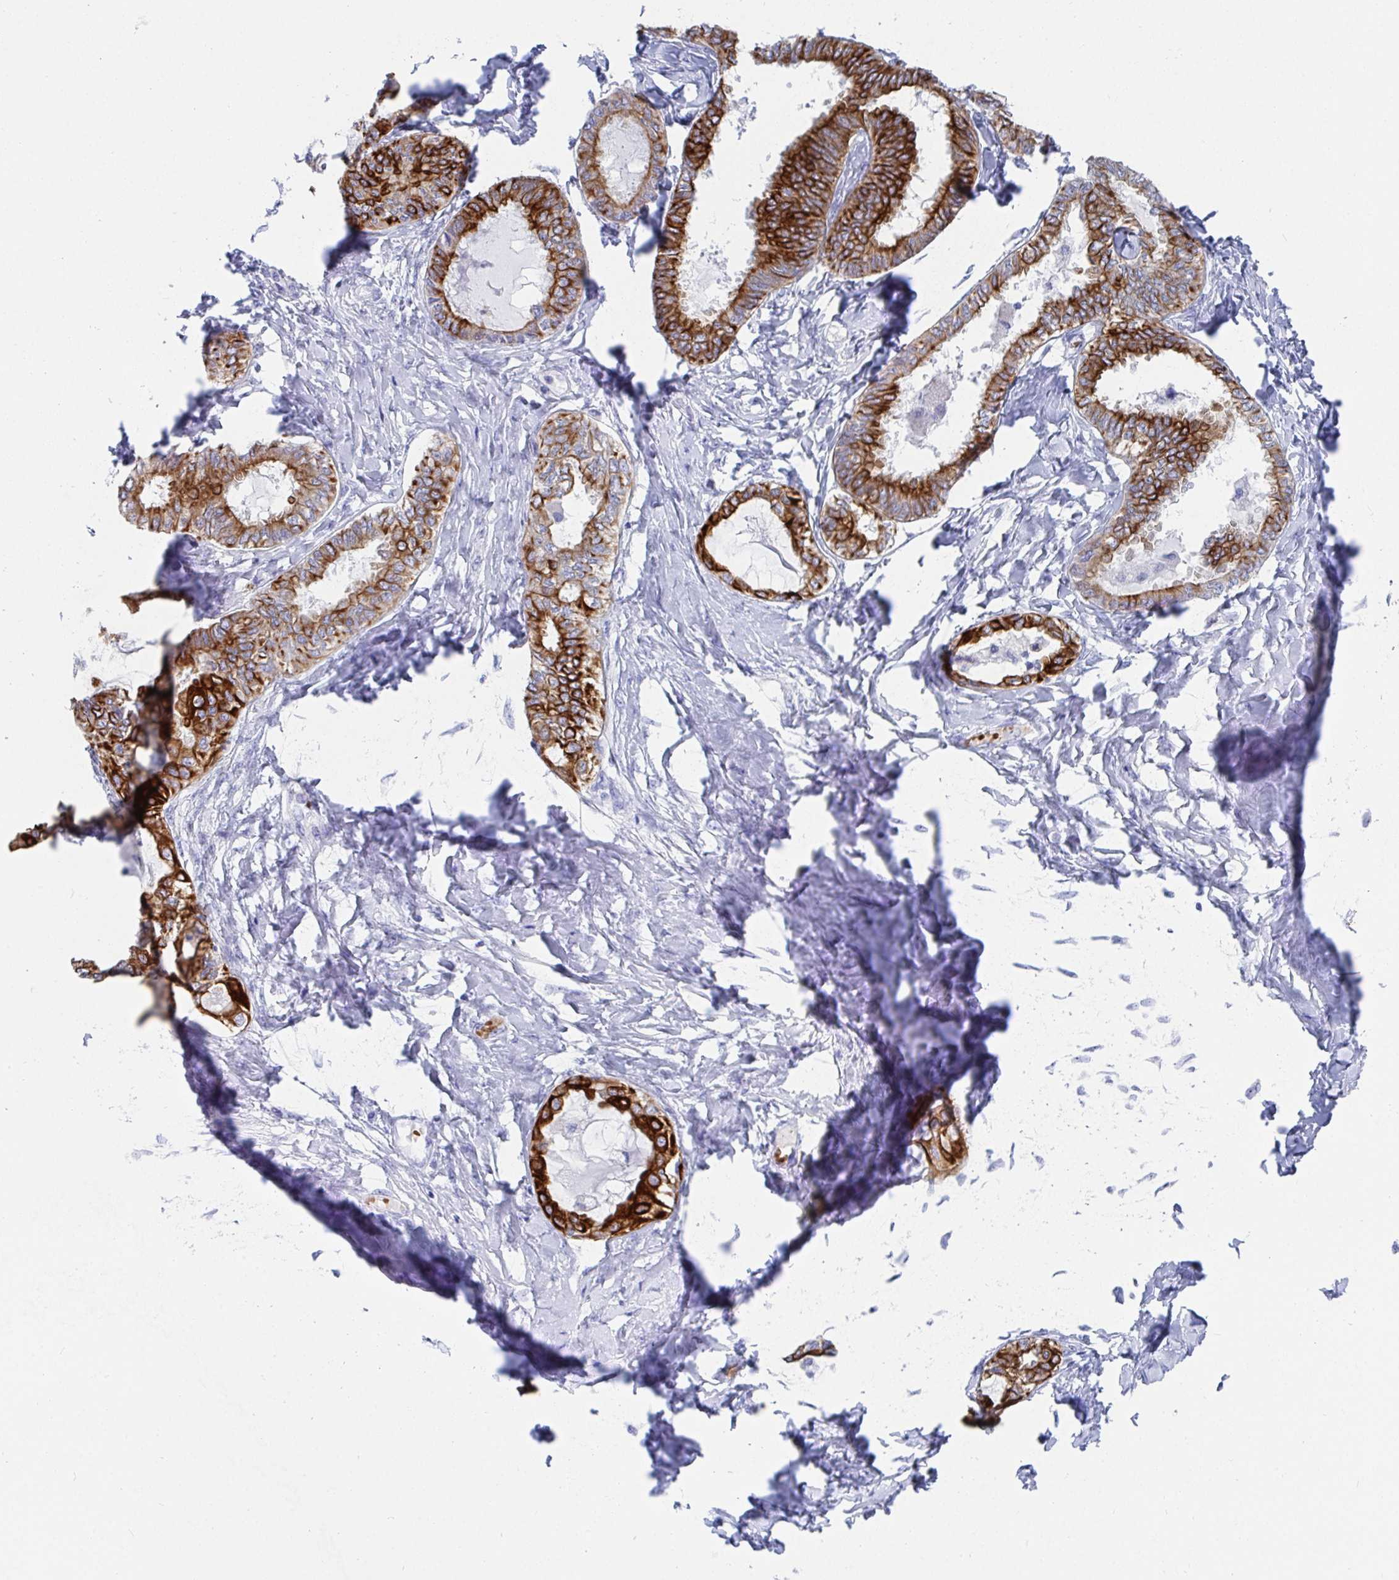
{"staining": {"intensity": "strong", "quantity": ">75%", "location": "cytoplasmic/membranous"}, "tissue": "ovarian cancer", "cell_type": "Tumor cells", "image_type": "cancer", "snomed": [{"axis": "morphology", "description": "Carcinoma, endometroid"}, {"axis": "topography", "description": "Ovary"}], "caption": "There is high levels of strong cytoplasmic/membranous staining in tumor cells of ovarian endometroid carcinoma, as demonstrated by immunohistochemical staining (brown color).", "gene": "CLDN8", "patient": {"sex": "female", "age": 70}}